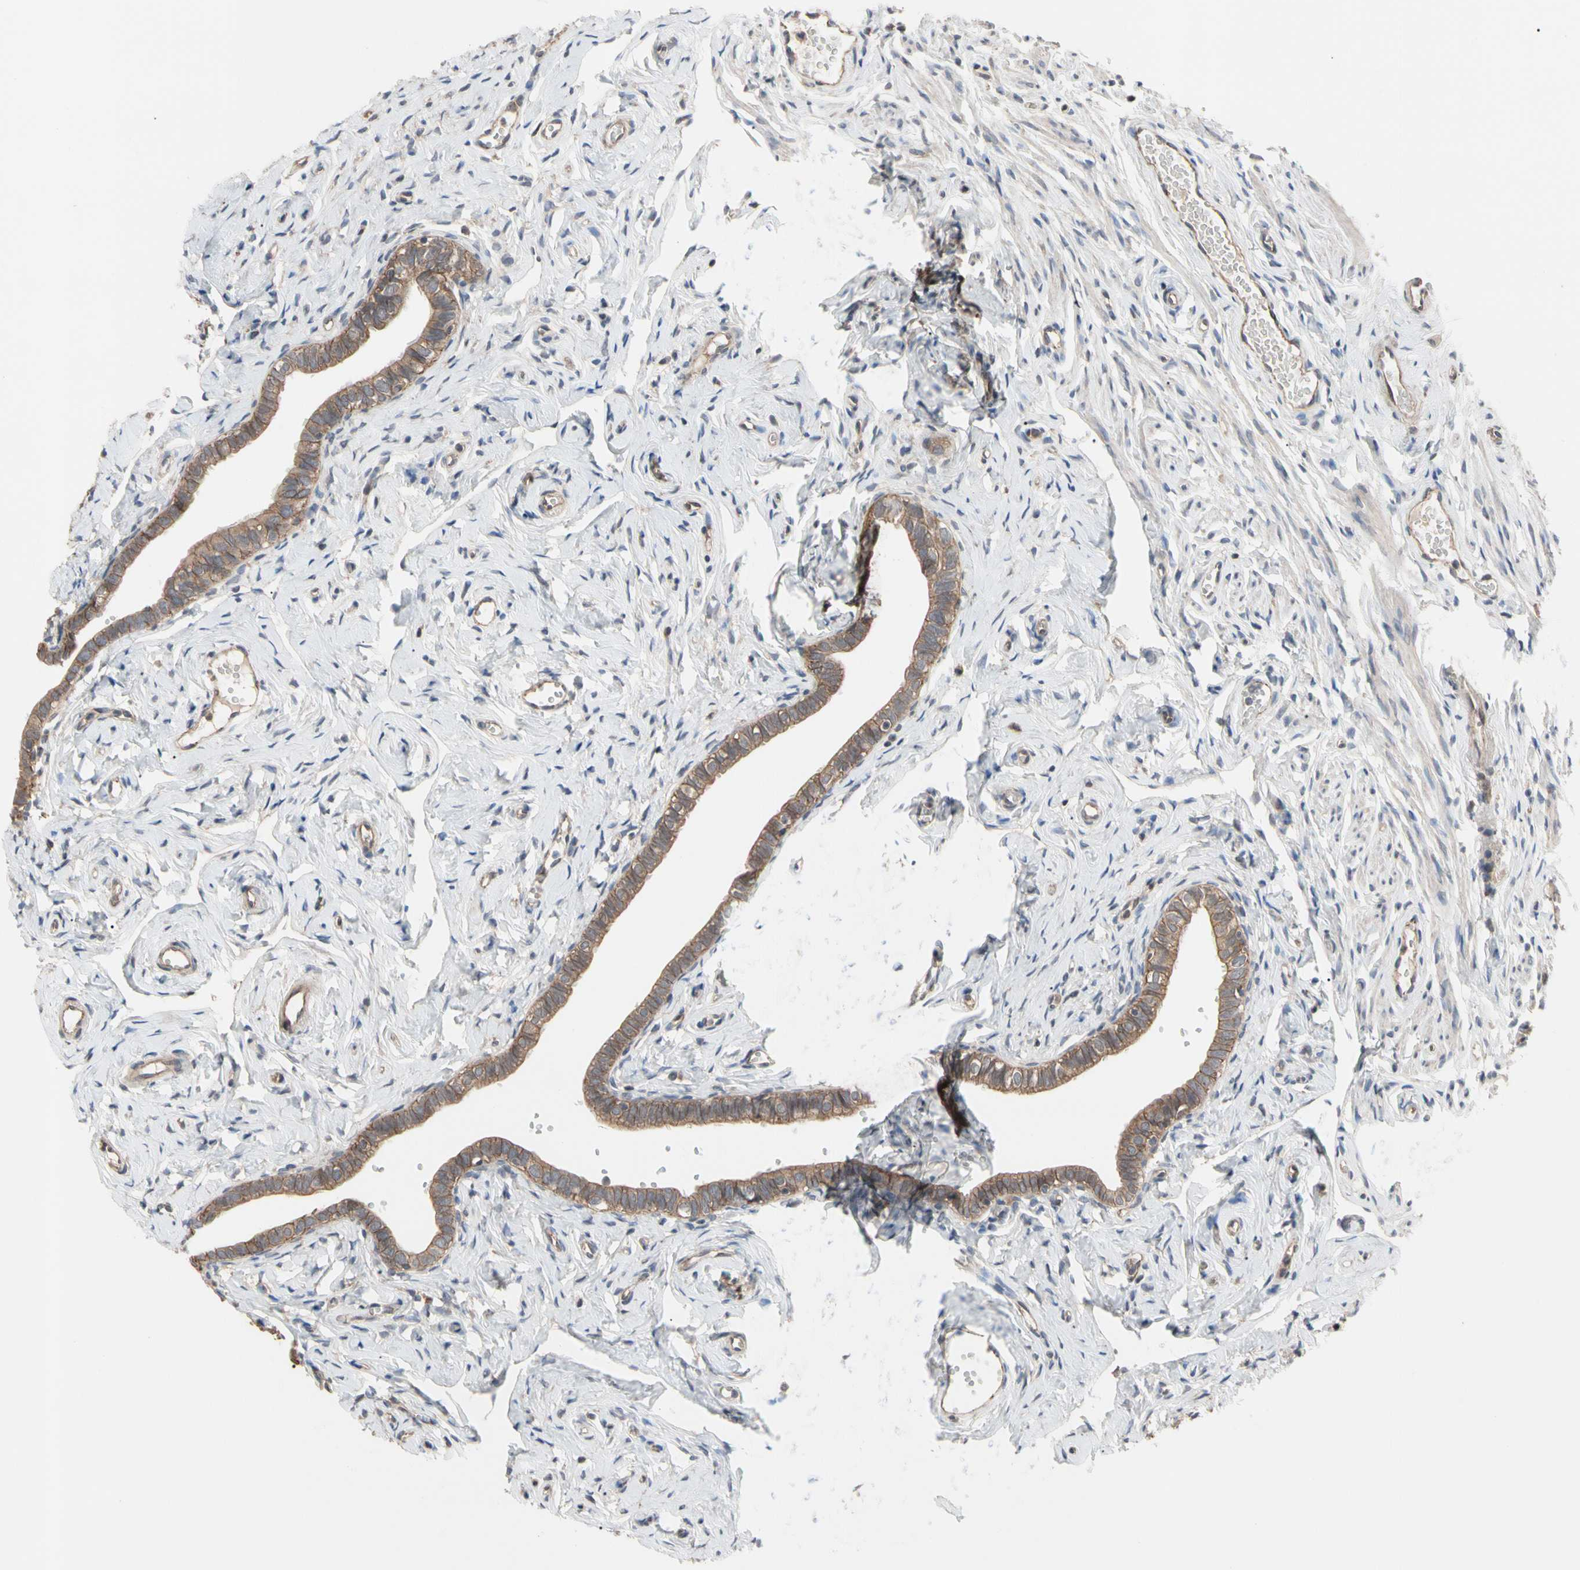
{"staining": {"intensity": "moderate", "quantity": ">75%", "location": "cytoplasmic/membranous"}, "tissue": "fallopian tube", "cell_type": "Glandular cells", "image_type": "normal", "snomed": [{"axis": "morphology", "description": "Normal tissue, NOS"}, {"axis": "topography", "description": "Fallopian tube"}], "caption": "Fallopian tube stained for a protein (brown) exhibits moderate cytoplasmic/membranous positive positivity in about >75% of glandular cells.", "gene": "DPP8", "patient": {"sex": "female", "age": 71}}